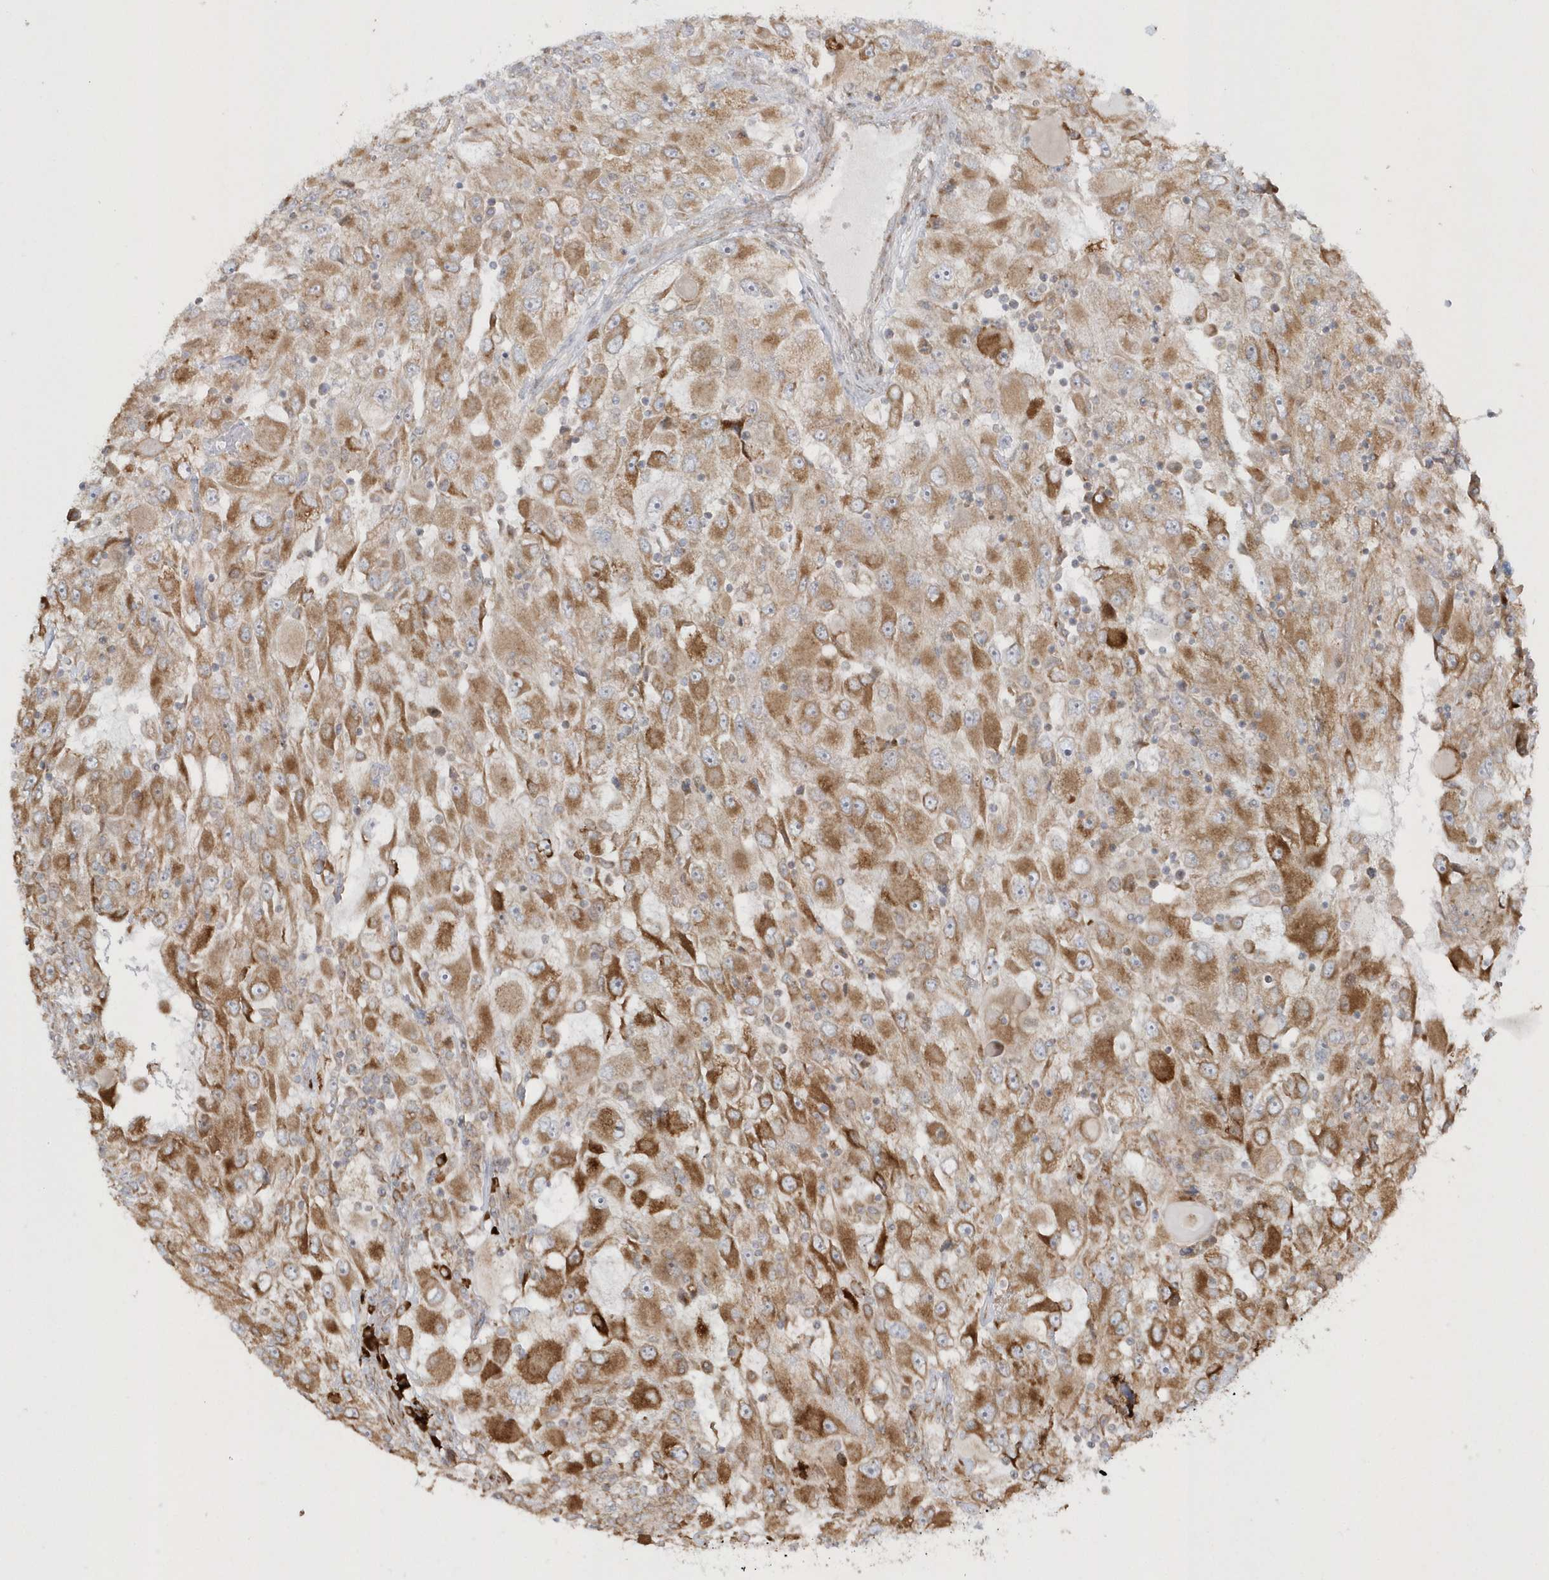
{"staining": {"intensity": "moderate", "quantity": ">75%", "location": "cytoplasmic/membranous"}, "tissue": "renal cancer", "cell_type": "Tumor cells", "image_type": "cancer", "snomed": [{"axis": "morphology", "description": "Adenocarcinoma, NOS"}, {"axis": "topography", "description": "Kidney"}], "caption": "Immunohistochemical staining of renal cancer displays moderate cytoplasmic/membranous protein positivity in approximately >75% of tumor cells.", "gene": "SH3BP2", "patient": {"sex": "female", "age": 52}}